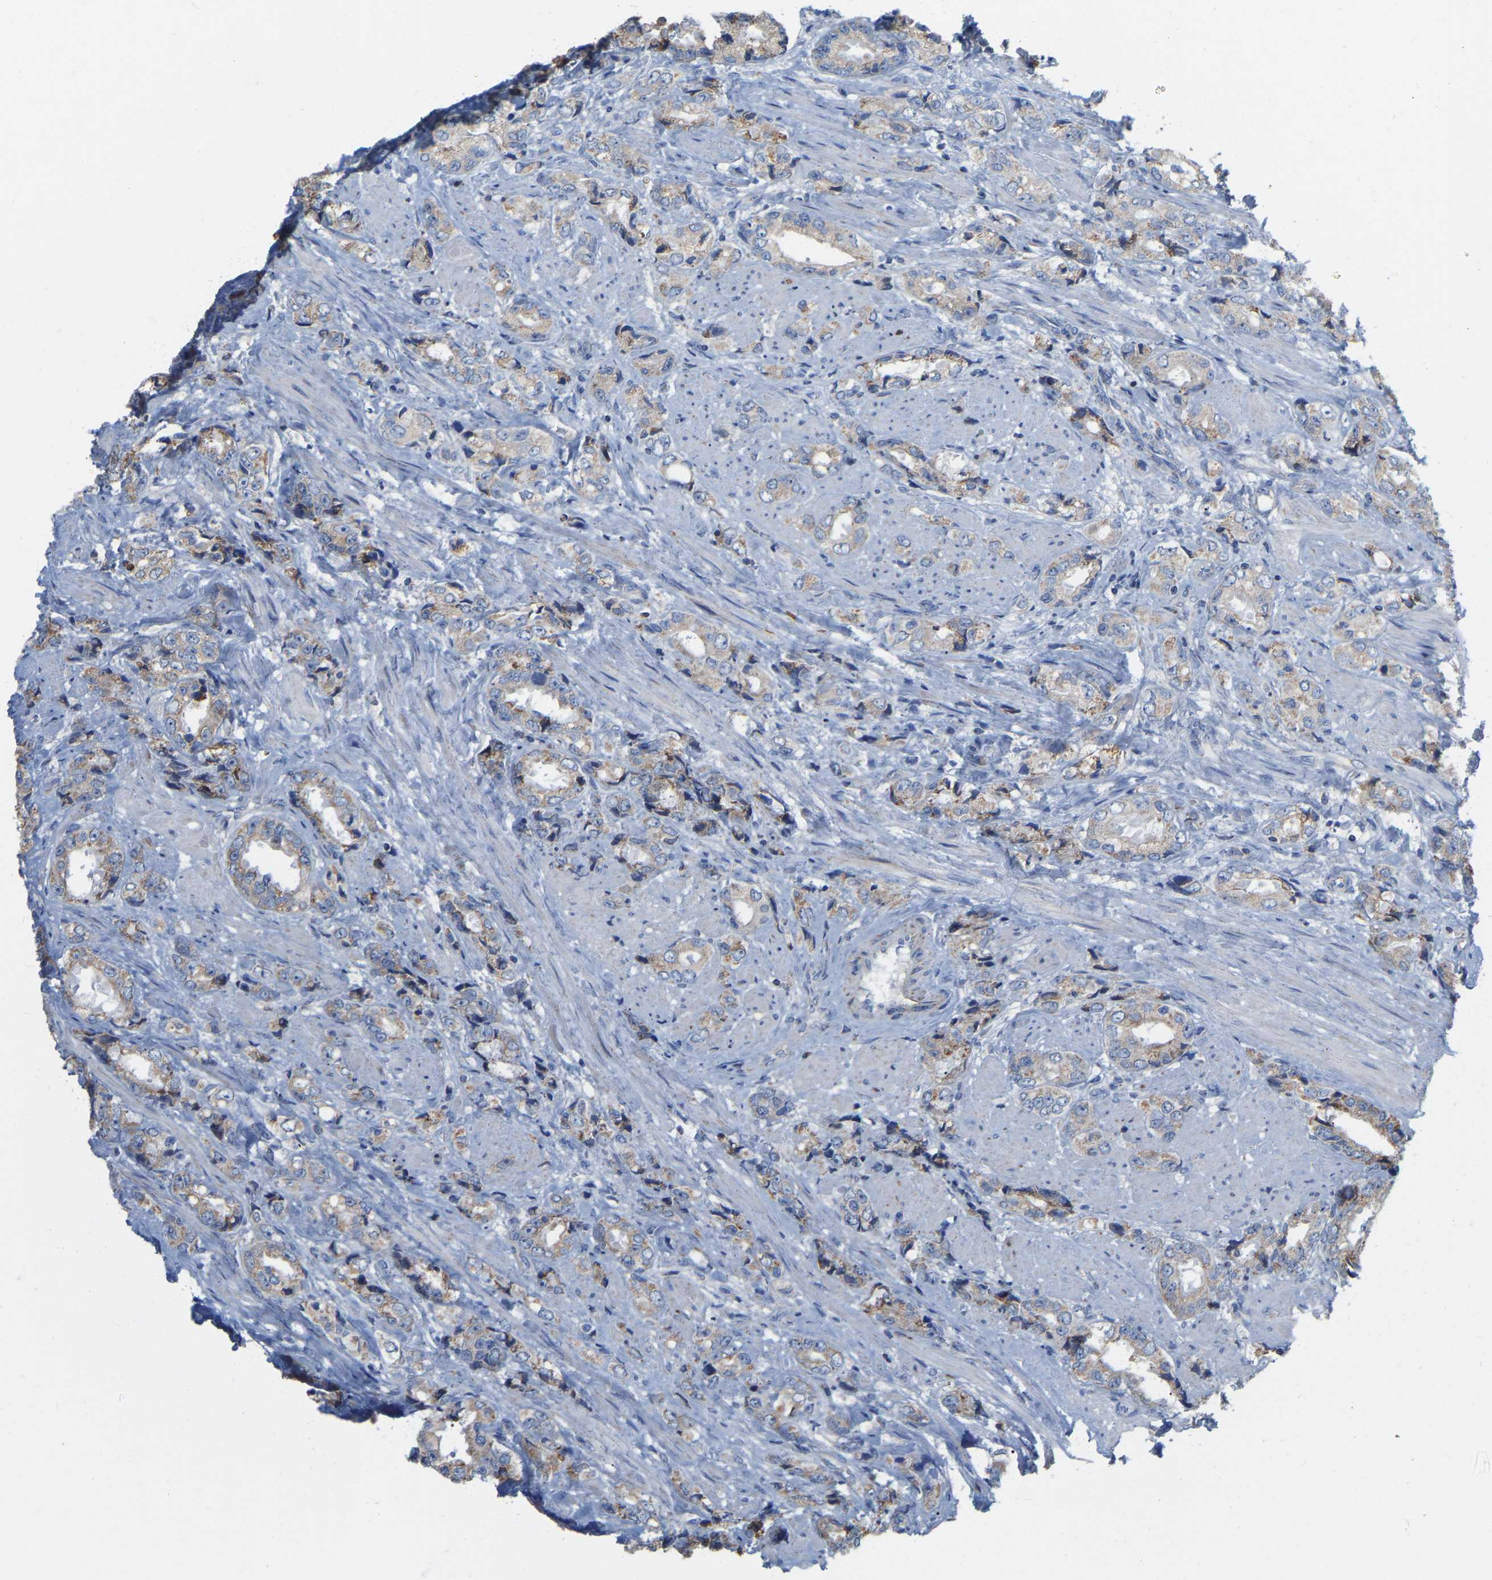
{"staining": {"intensity": "negative", "quantity": "none", "location": "none"}, "tissue": "prostate cancer", "cell_type": "Tumor cells", "image_type": "cancer", "snomed": [{"axis": "morphology", "description": "Adenocarcinoma, High grade"}, {"axis": "topography", "description": "Prostate"}], "caption": "This is a micrograph of IHC staining of prostate adenocarcinoma (high-grade), which shows no staining in tumor cells.", "gene": "CBLB", "patient": {"sex": "male", "age": 61}}